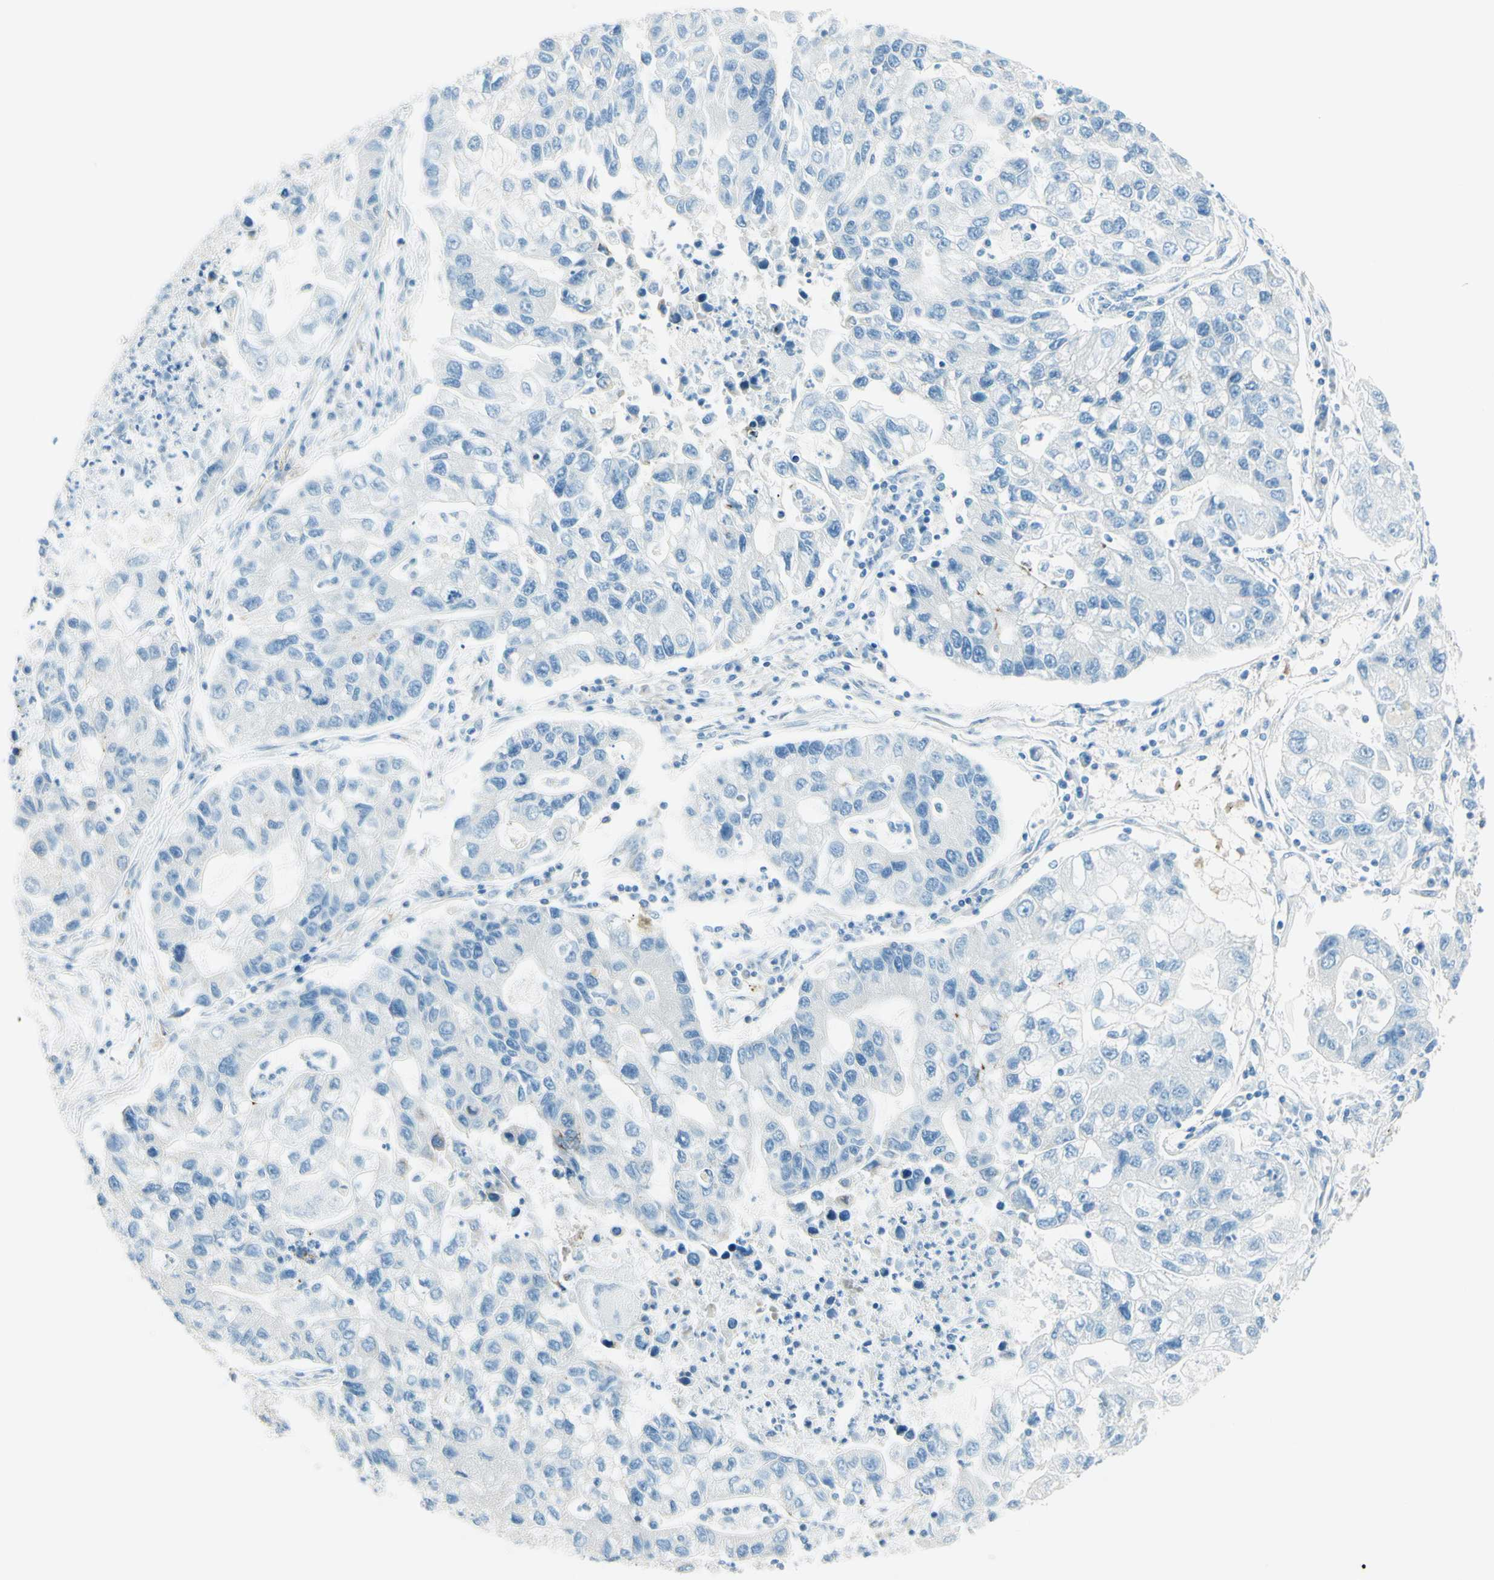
{"staining": {"intensity": "negative", "quantity": "none", "location": "none"}, "tissue": "lung cancer", "cell_type": "Tumor cells", "image_type": "cancer", "snomed": [{"axis": "morphology", "description": "Adenocarcinoma, NOS"}, {"axis": "topography", "description": "Lung"}], "caption": "Tumor cells show no significant protein staining in adenocarcinoma (lung).", "gene": "NCBP2L", "patient": {"sex": "female", "age": 51}}